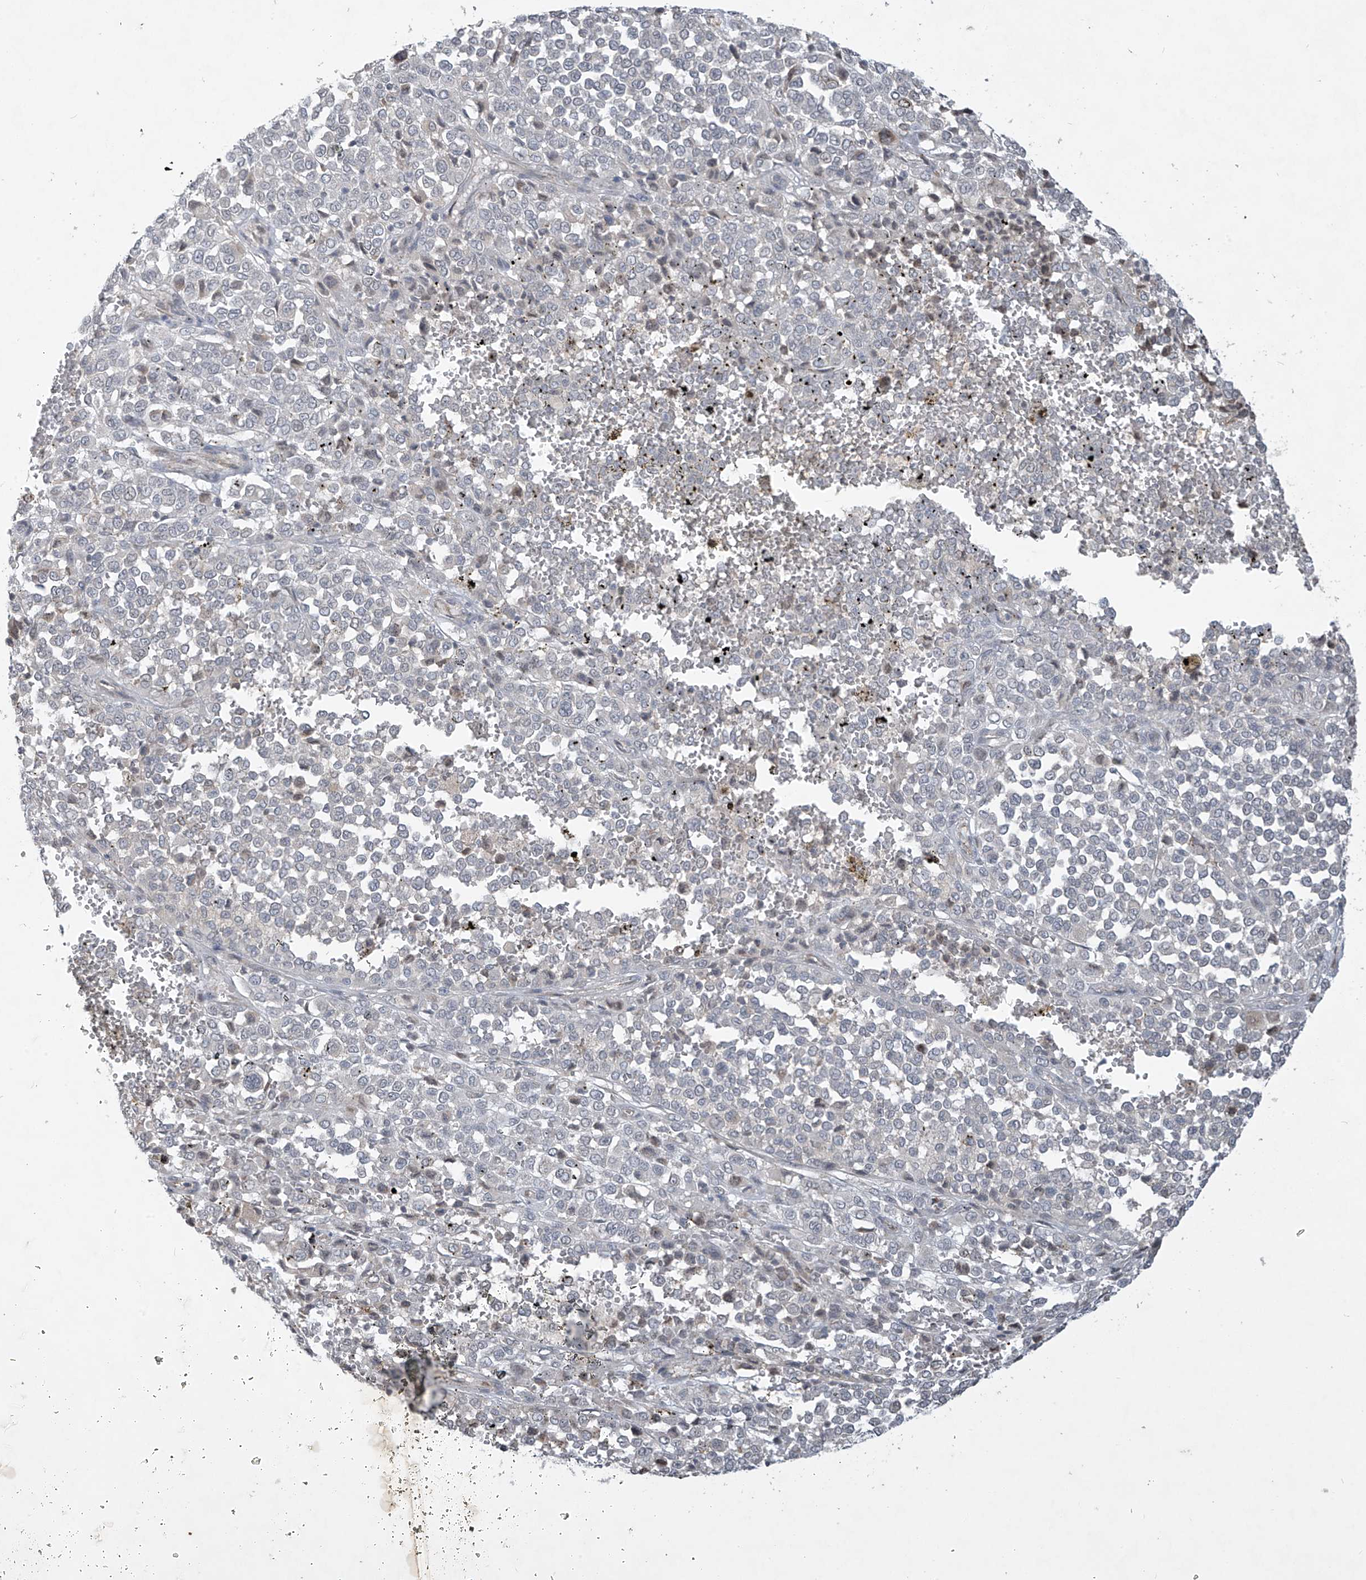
{"staining": {"intensity": "negative", "quantity": "none", "location": "none"}, "tissue": "melanoma", "cell_type": "Tumor cells", "image_type": "cancer", "snomed": [{"axis": "morphology", "description": "Malignant melanoma, Metastatic site"}, {"axis": "topography", "description": "Pancreas"}], "caption": "This is a micrograph of immunohistochemistry staining of malignant melanoma (metastatic site), which shows no staining in tumor cells. The staining is performed using DAB (3,3'-diaminobenzidine) brown chromogen with nuclei counter-stained in using hematoxylin.", "gene": "DGKQ", "patient": {"sex": "female", "age": 30}}